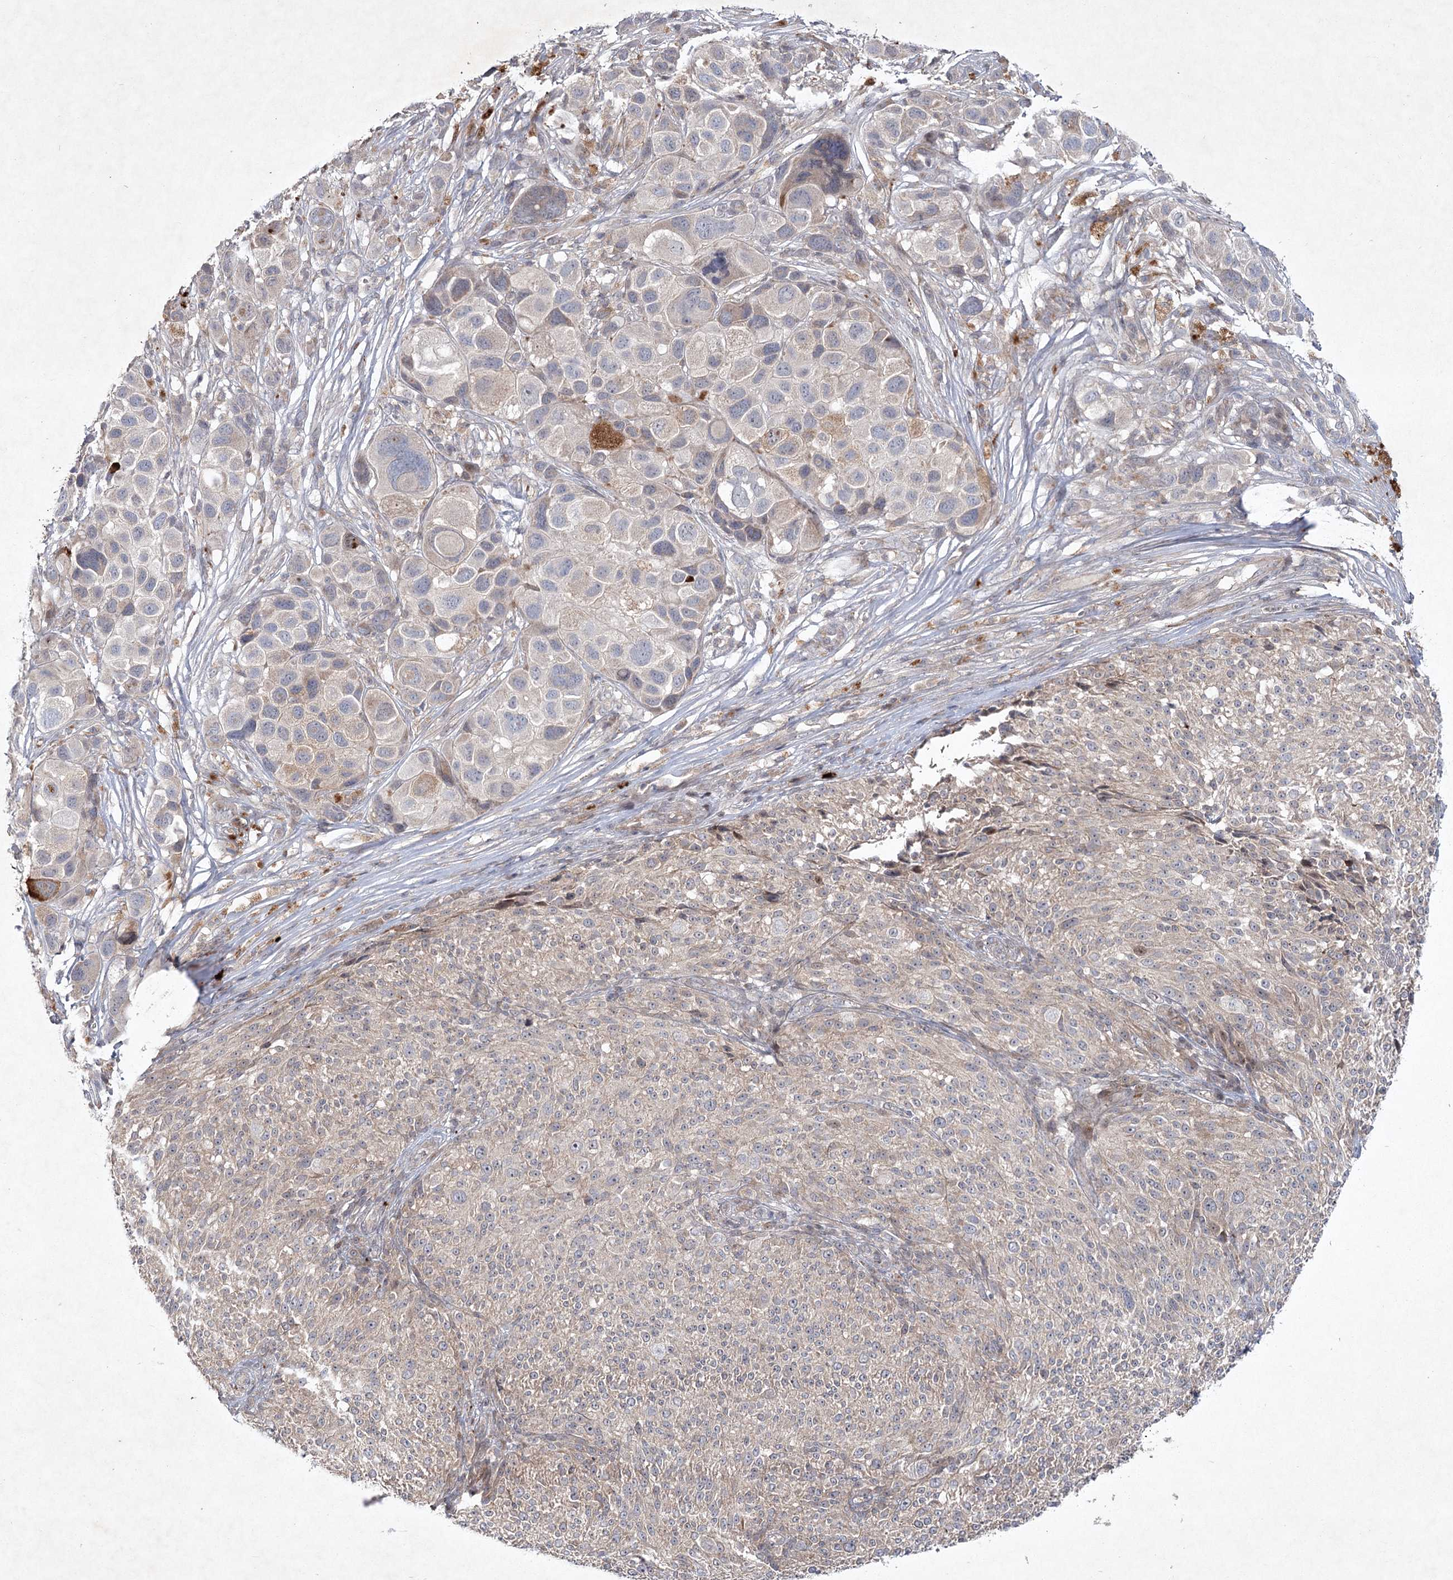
{"staining": {"intensity": "weak", "quantity": "<25%", "location": "cytoplasmic/membranous"}, "tissue": "melanoma", "cell_type": "Tumor cells", "image_type": "cancer", "snomed": [{"axis": "morphology", "description": "Malignant melanoma, NOS"}, {"axis": "topography", "description": "Skin of trunk"}], "caption": "The histopathology image shows no significant expression in tumor cells of melanoma. Brightfield microscopy of IHC stained with DAB (brown) and hematoxylin (blue), captured at high magnification.", "gene": "MAP3K13", "patient": {"sex": "male", "age": 71}}